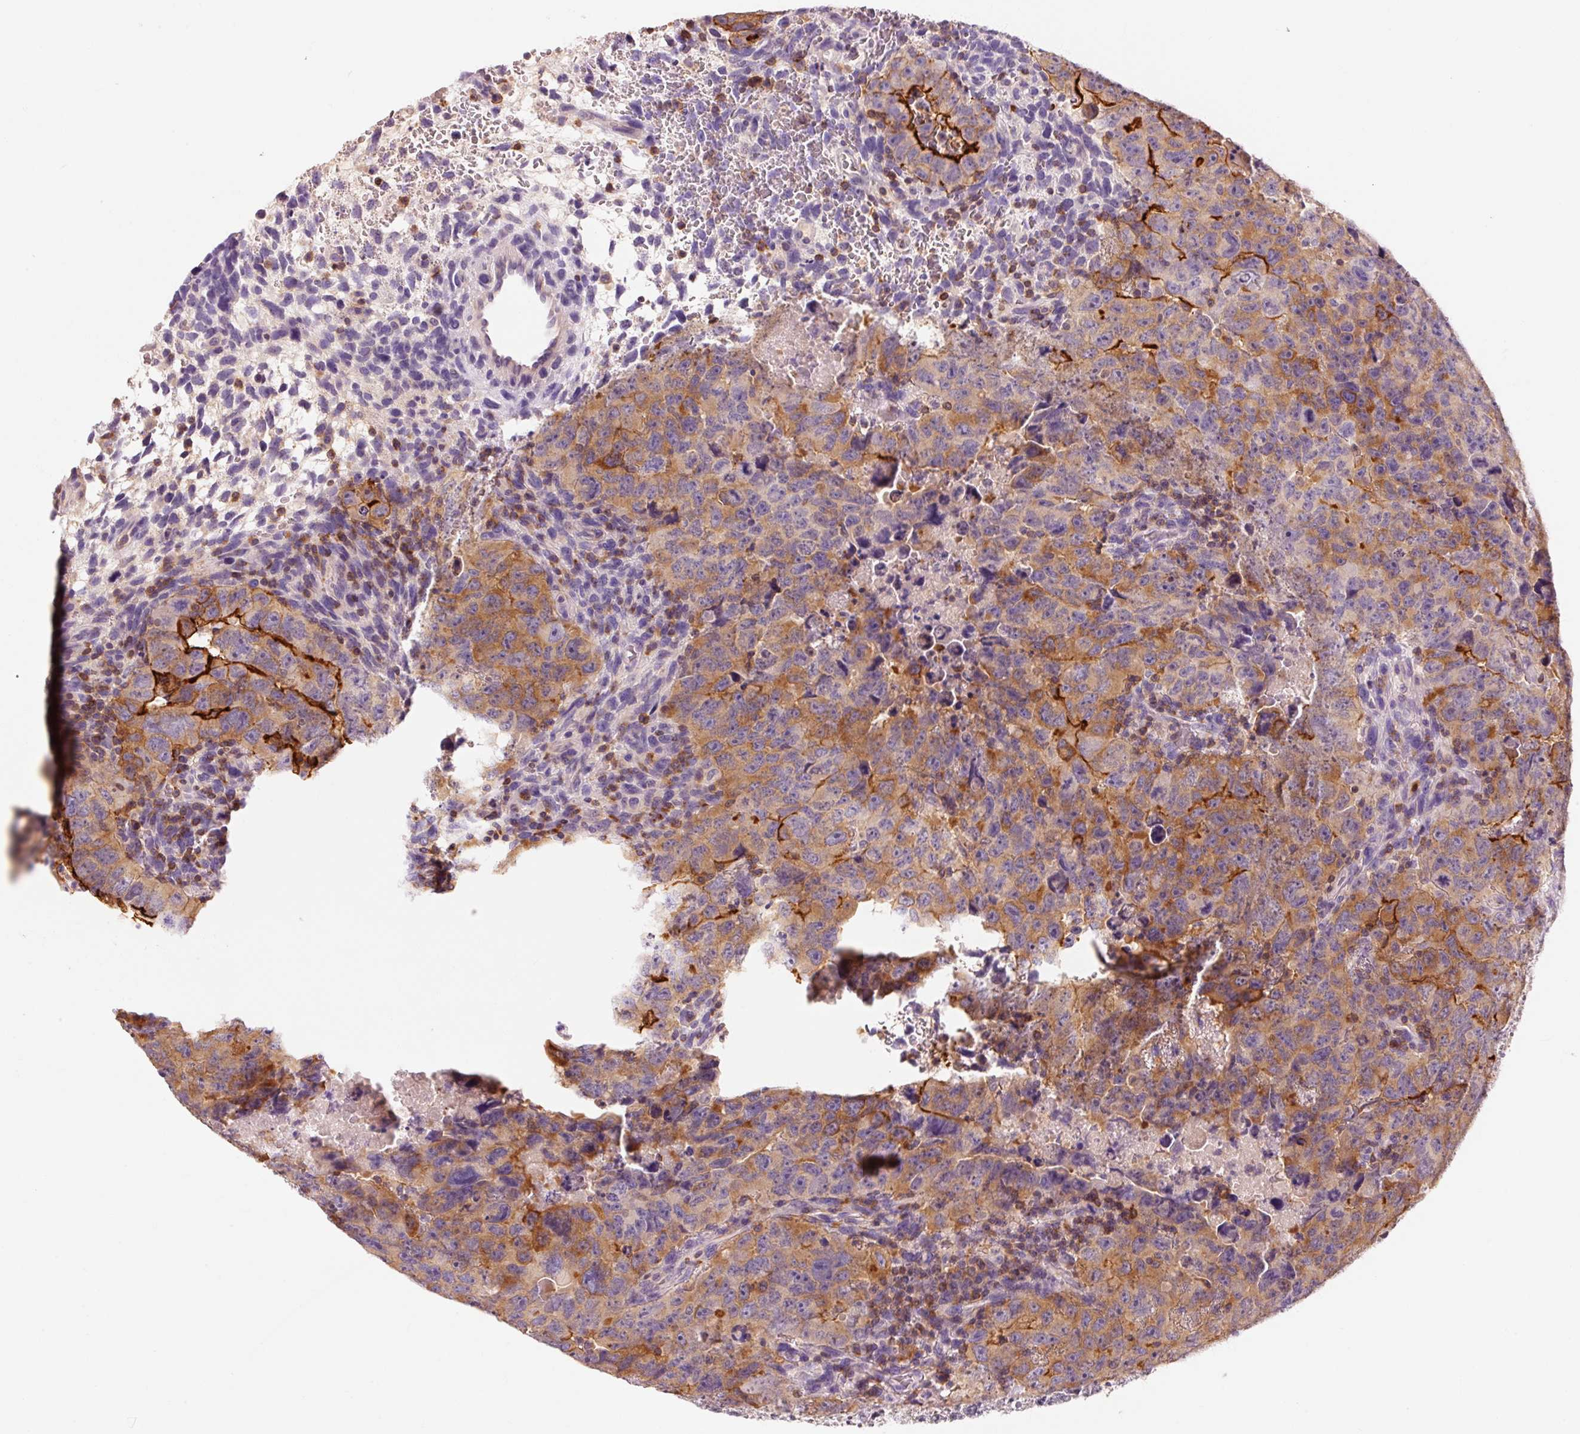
{"staining": {"intensity": "moderate", "quantity": ">75%", "location": "cytoplasmic/membranous"}, "tissue": "testis cancer", "cell_type": "Tumor cells", "image_type": "cancer", "snomed": [{"axis": "morphology", "description": "Carcinoma, Embryonal, NOS"}, {"axis": "topography", "description": "Testis"}], "caption": "IHC histopathology image of neoplastic tissue: testis embryonal carcinoma stained using immunohistochemistry (IHC) shows medium levels of moderate protein expression localized specifically in the cytoplasmic/membranous of tumor cells, appearing as a cytoplasmic/membranous brown color.", "gene": "OR8K1", "patient": {"sex": "male", "age": 24}}